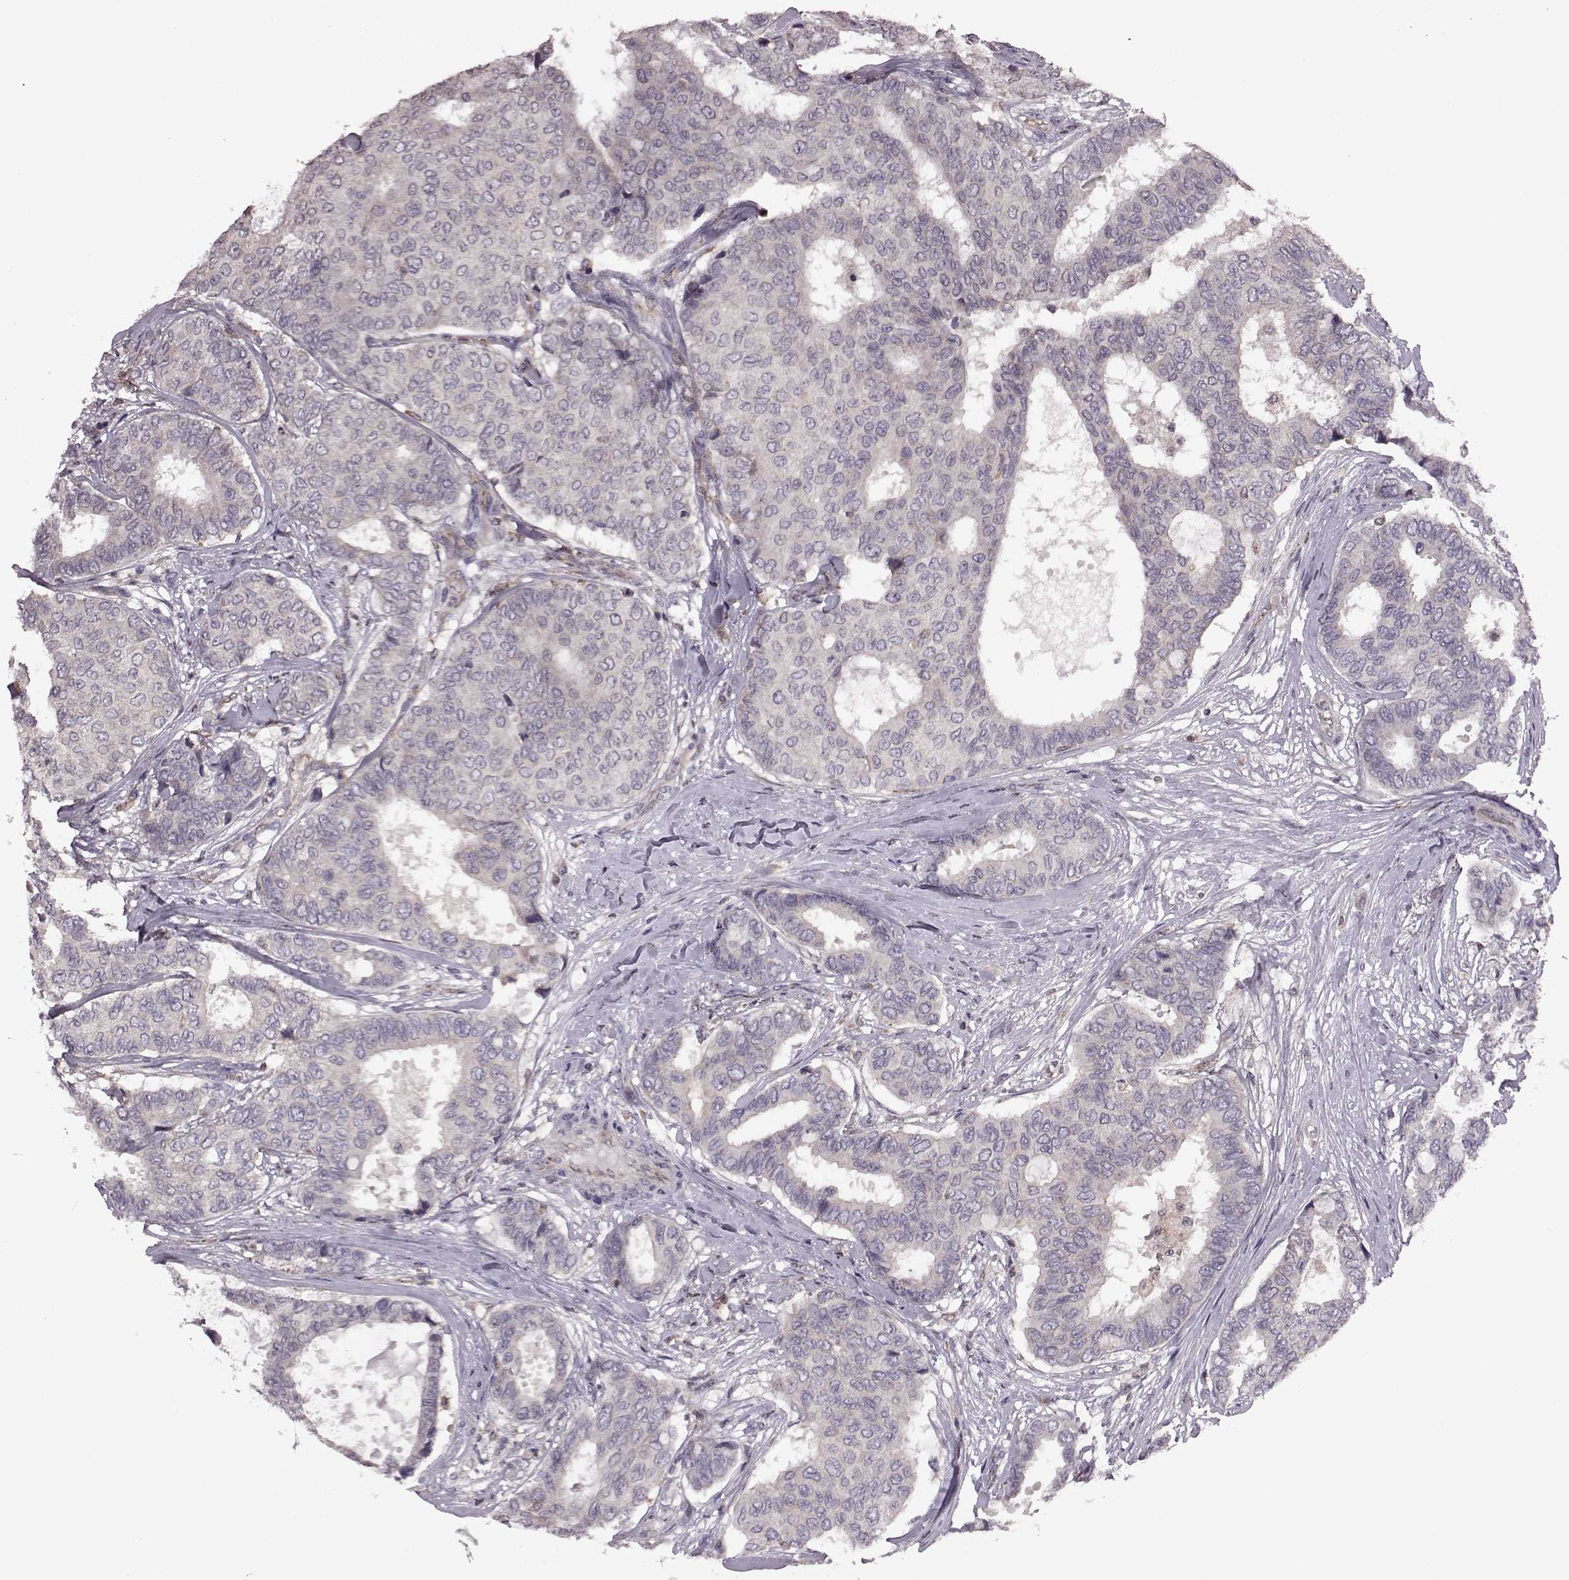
{"staining": {"intensity": "negative", "quantity": "none", "location": "none"}, "tissue": "breast cancer", "cell_type": "Tumor cells", "image_type": "cancer", "snomed": [{"axis": "morphology", "description": "Duct carcinoma"}, {"axis": "topography", "description": "Breast"}], "caption": "A histopathology image of human breast infiltrating ductal carcinoma is negative for staining in tumor cells.", "gene": "CDC42SE1", "patient": {"sex": "female", "age": 75}}